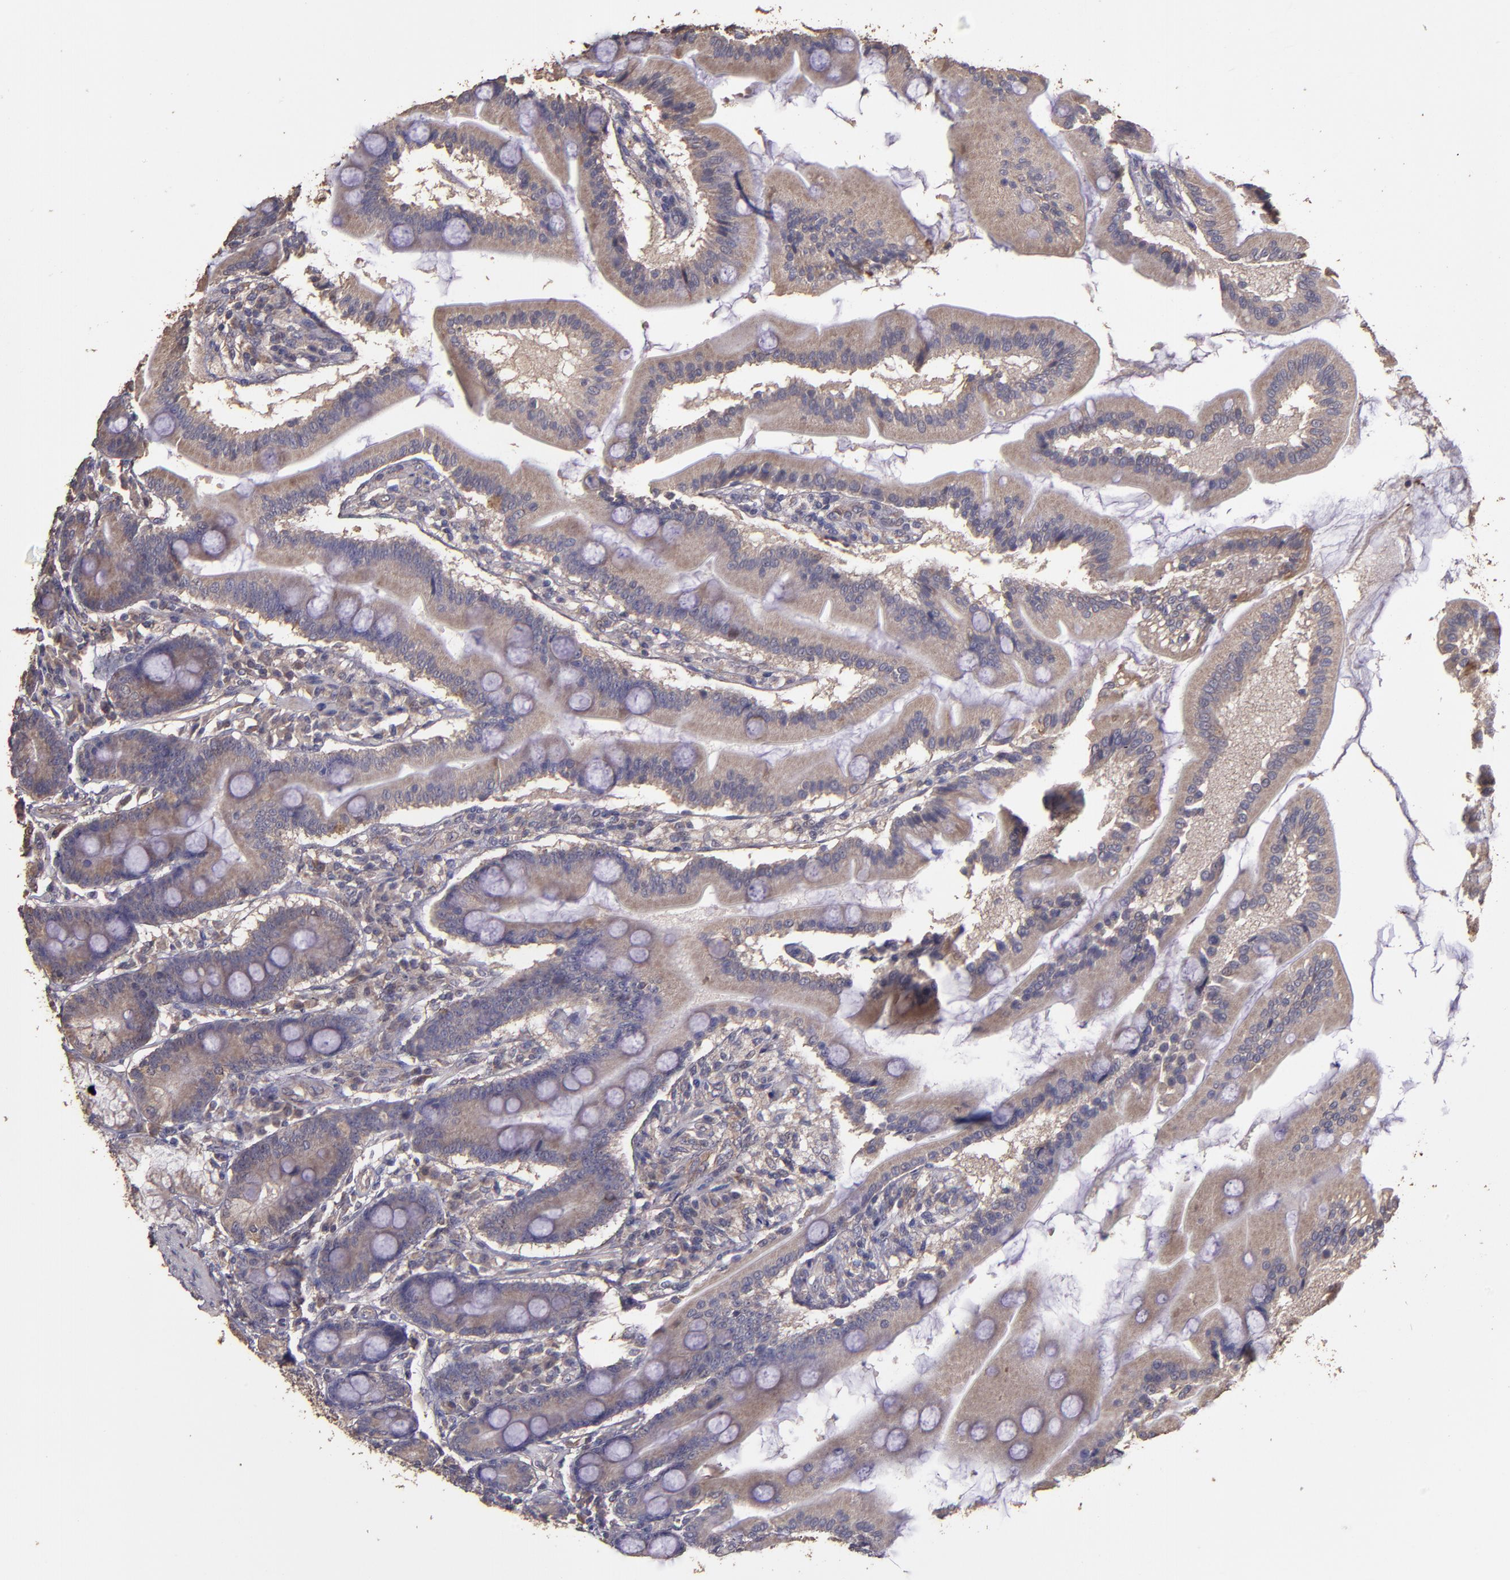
{"staining": {"intensity": "weak", "quantity": ">75%", "location": "cytoplasmic/membranous"}, "tissue": "duodenum", "cell_type": "Glandular cells", "image_type": "normal", "snomed": [{"axis": "morphology", "description": "Normal tissue, NOS"}, {"axis": "topography", "description": "Duodenum"}], "caption": "This micrograph reveals normal duodenum stained with IHC to label a protein in brown. The cytoplasmic/membranous of glandular cells show weak positivity for the protein. Nuclei are counter-stained blue.", "gene": "HECTD1", "patient": {"sex": "female", "age": 64}}